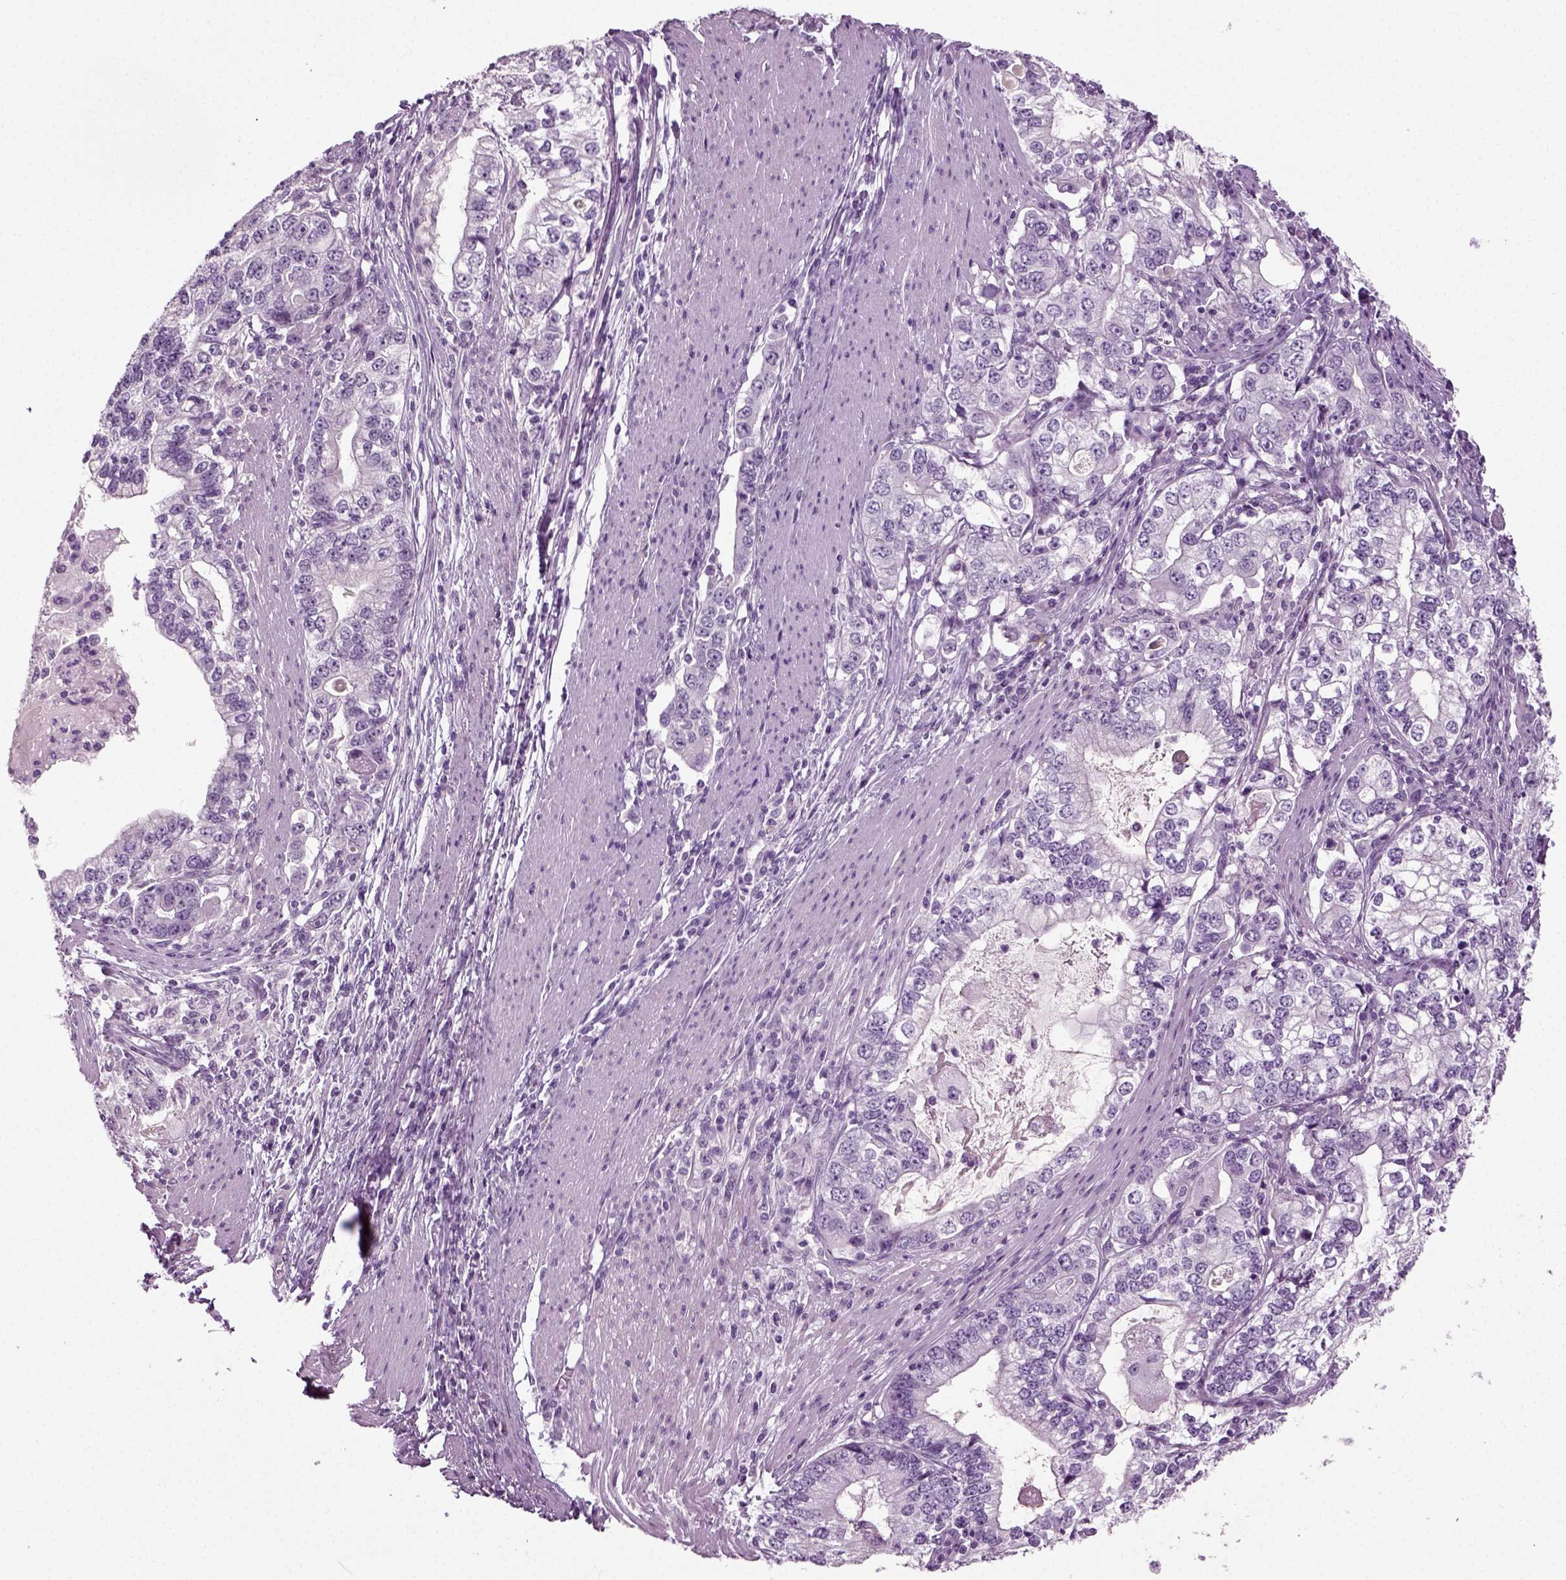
{"staining": {"intensity": "negative", "quantity": "none", "location": "none"}, "tissue": "stomach cancer", "cell_type": "Tumor cells", "image_type": "cancer", "snomed": [{"axis": "morphology", "description": "Adenocarcinoma, NOS"}, {"axis": "topography", "description": "Stomach, lower"}], "caption": "A micrograph of human stomach cancer is negative for staining in tumor cells.", "gene": "ZC2HC1C", "patient": {"sex": "female", "age": 72}}